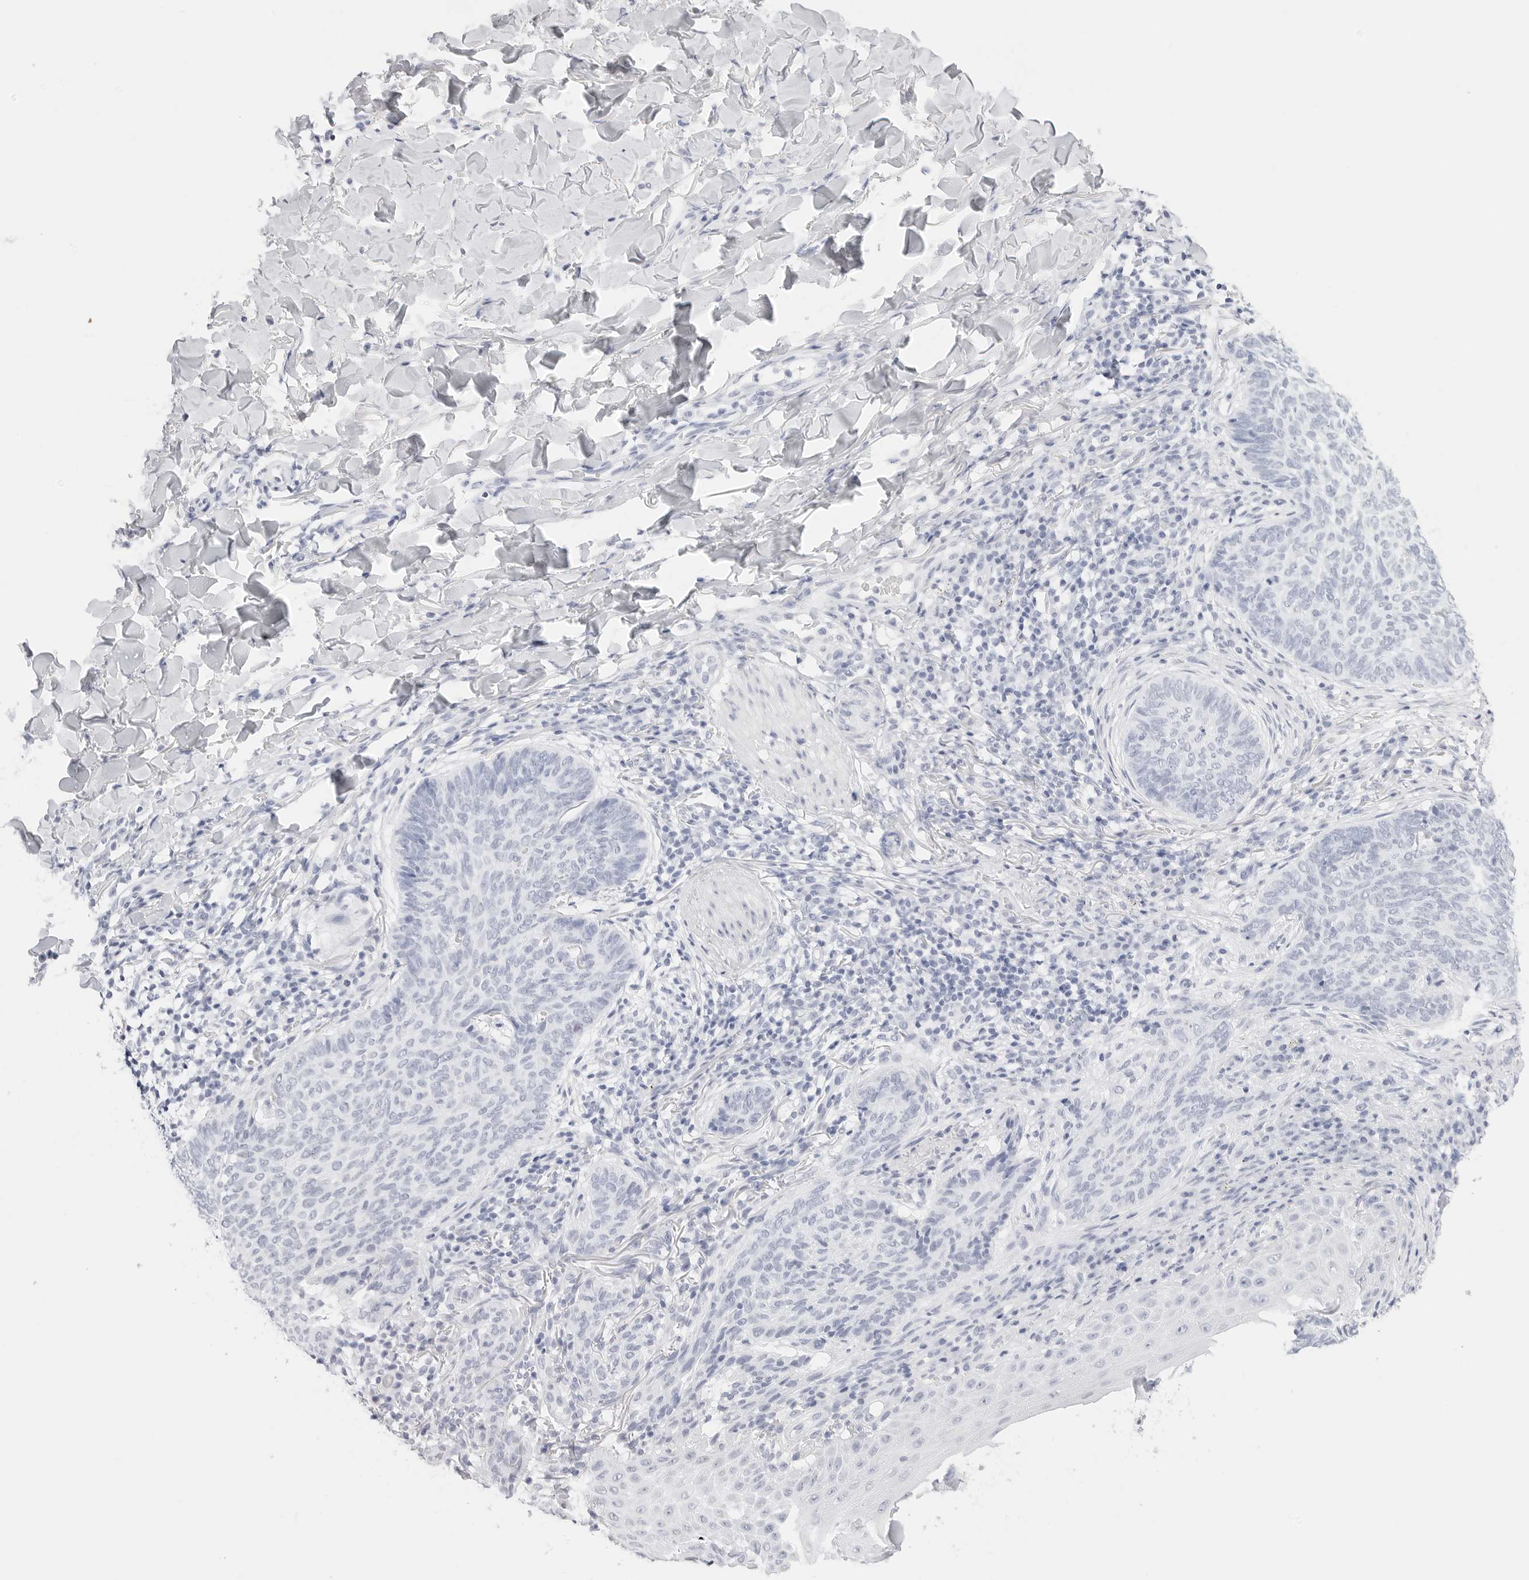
{"staining": {"intensity": "negative", "quantity": "none", "location": "none"}, "tissue": "skin cancer", "cell_type": "Tumor cells", "image_type": "cancer", "snomed": [{"axis": "morphology", "description": "Normal tissue, NOS"}, {"axis": "morphology", "description": "Basal cell carcinoma"}, {"axis": "topography", "description": "Skin"}], "caption": "The micrograph exhibits no significant expression in tumor cells of skin basal cell carcinoma.", "gene": "TFF2", "patient": {"sex": "male", "age": 50}}